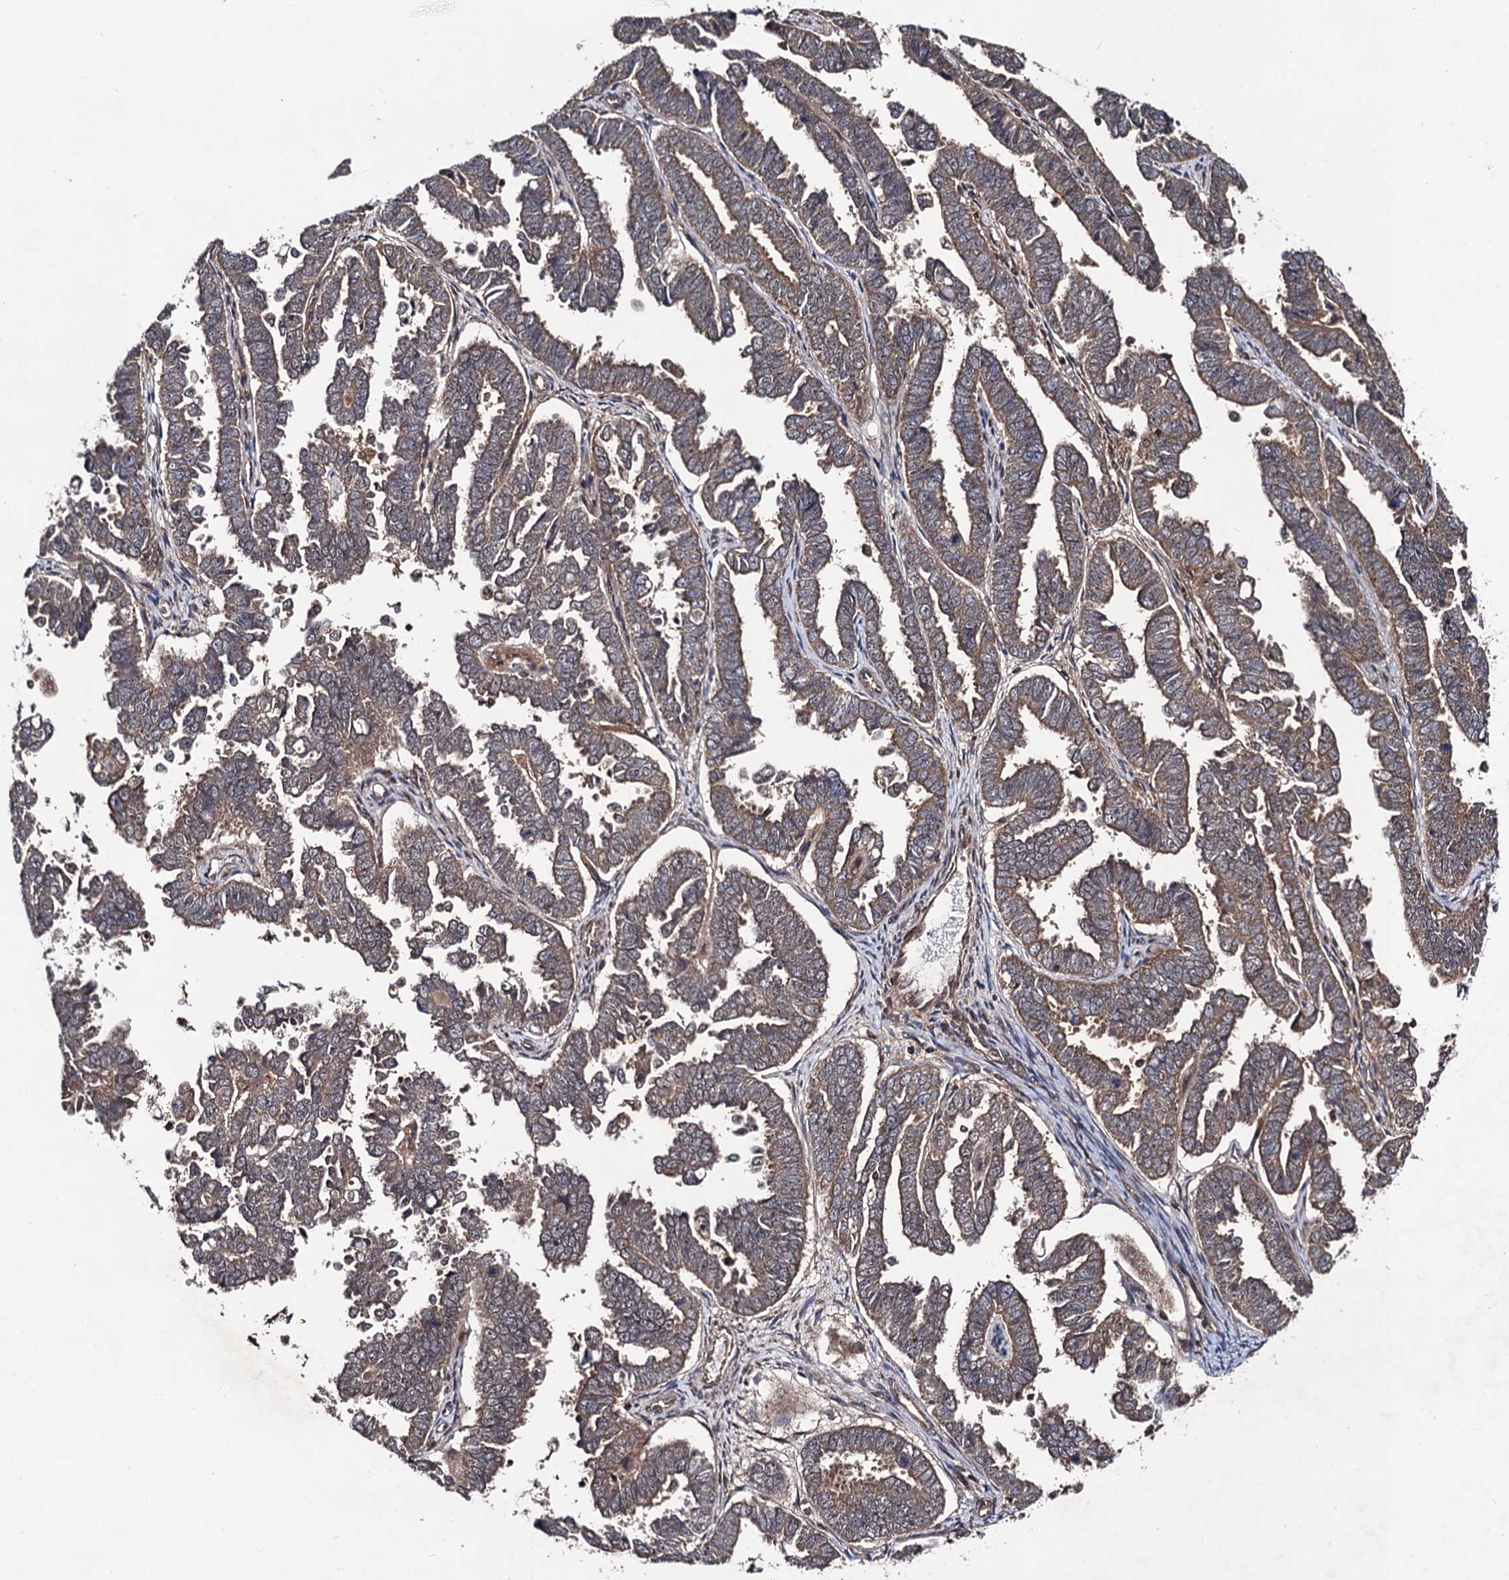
{"staining": {"intensity": "moderate", "quantity": ">75%", "location": "cytoplasmic/membranous"}, "tissue": "endometrial cancer", "cell_type": "Tumor cells", "image_type": "cancer", "snomed": [{"axis": "morphology", "description": "Adenocarcinoma, NOS"}, {"axis": "topography", "description": "Endometrium"}], "caption": "Endometrial cancer (adenocarcinoma) stained for a protein shows moderate cytoplasmic/membranous positivity in tumor cells. (IHC, brightfield microscopy, high magnification).", "gene": "KXD1", "patient": {"sex": "female", "age": 75}}